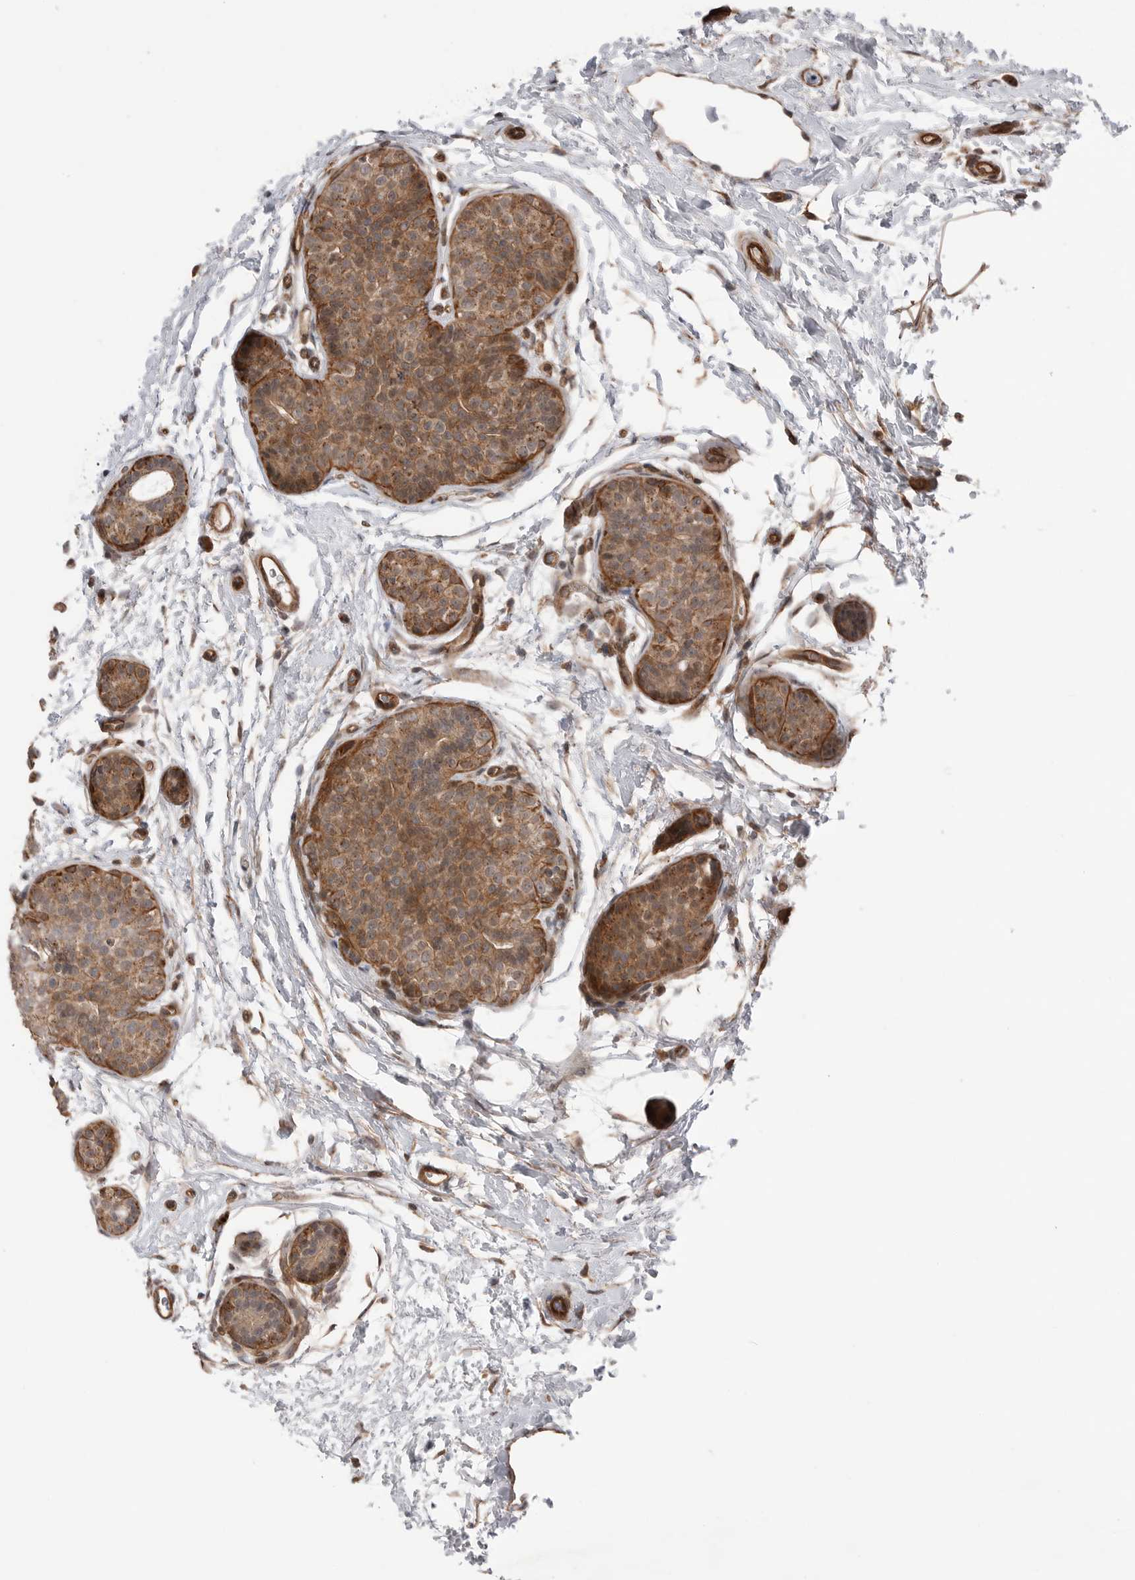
{"staining": {"intensity": "moderate", "quantity": ">75%", "location": "cytoplasmic/membranous"}, "tissue": "breast cancer", "cell_type": "Tumor cells", "image_type": "cancer", "snomed": [{"axis": "morphology", "description": "Lobular carcinoma, in situ"}, {"axis": "morphology", "description": "Lobular carcinoma"}, {"axis": "topography", "description": "Breast"}], "caption": "This micrograph displays immunohistochemistry (IHC) staining of human breast cancer (lobular carcinoma), with medium moderate cytoplasmic/membranous expression in approximately >75% of tumor cells.", "gene": "PEAK1", "patient": {"sex": "female", "age": 41}}